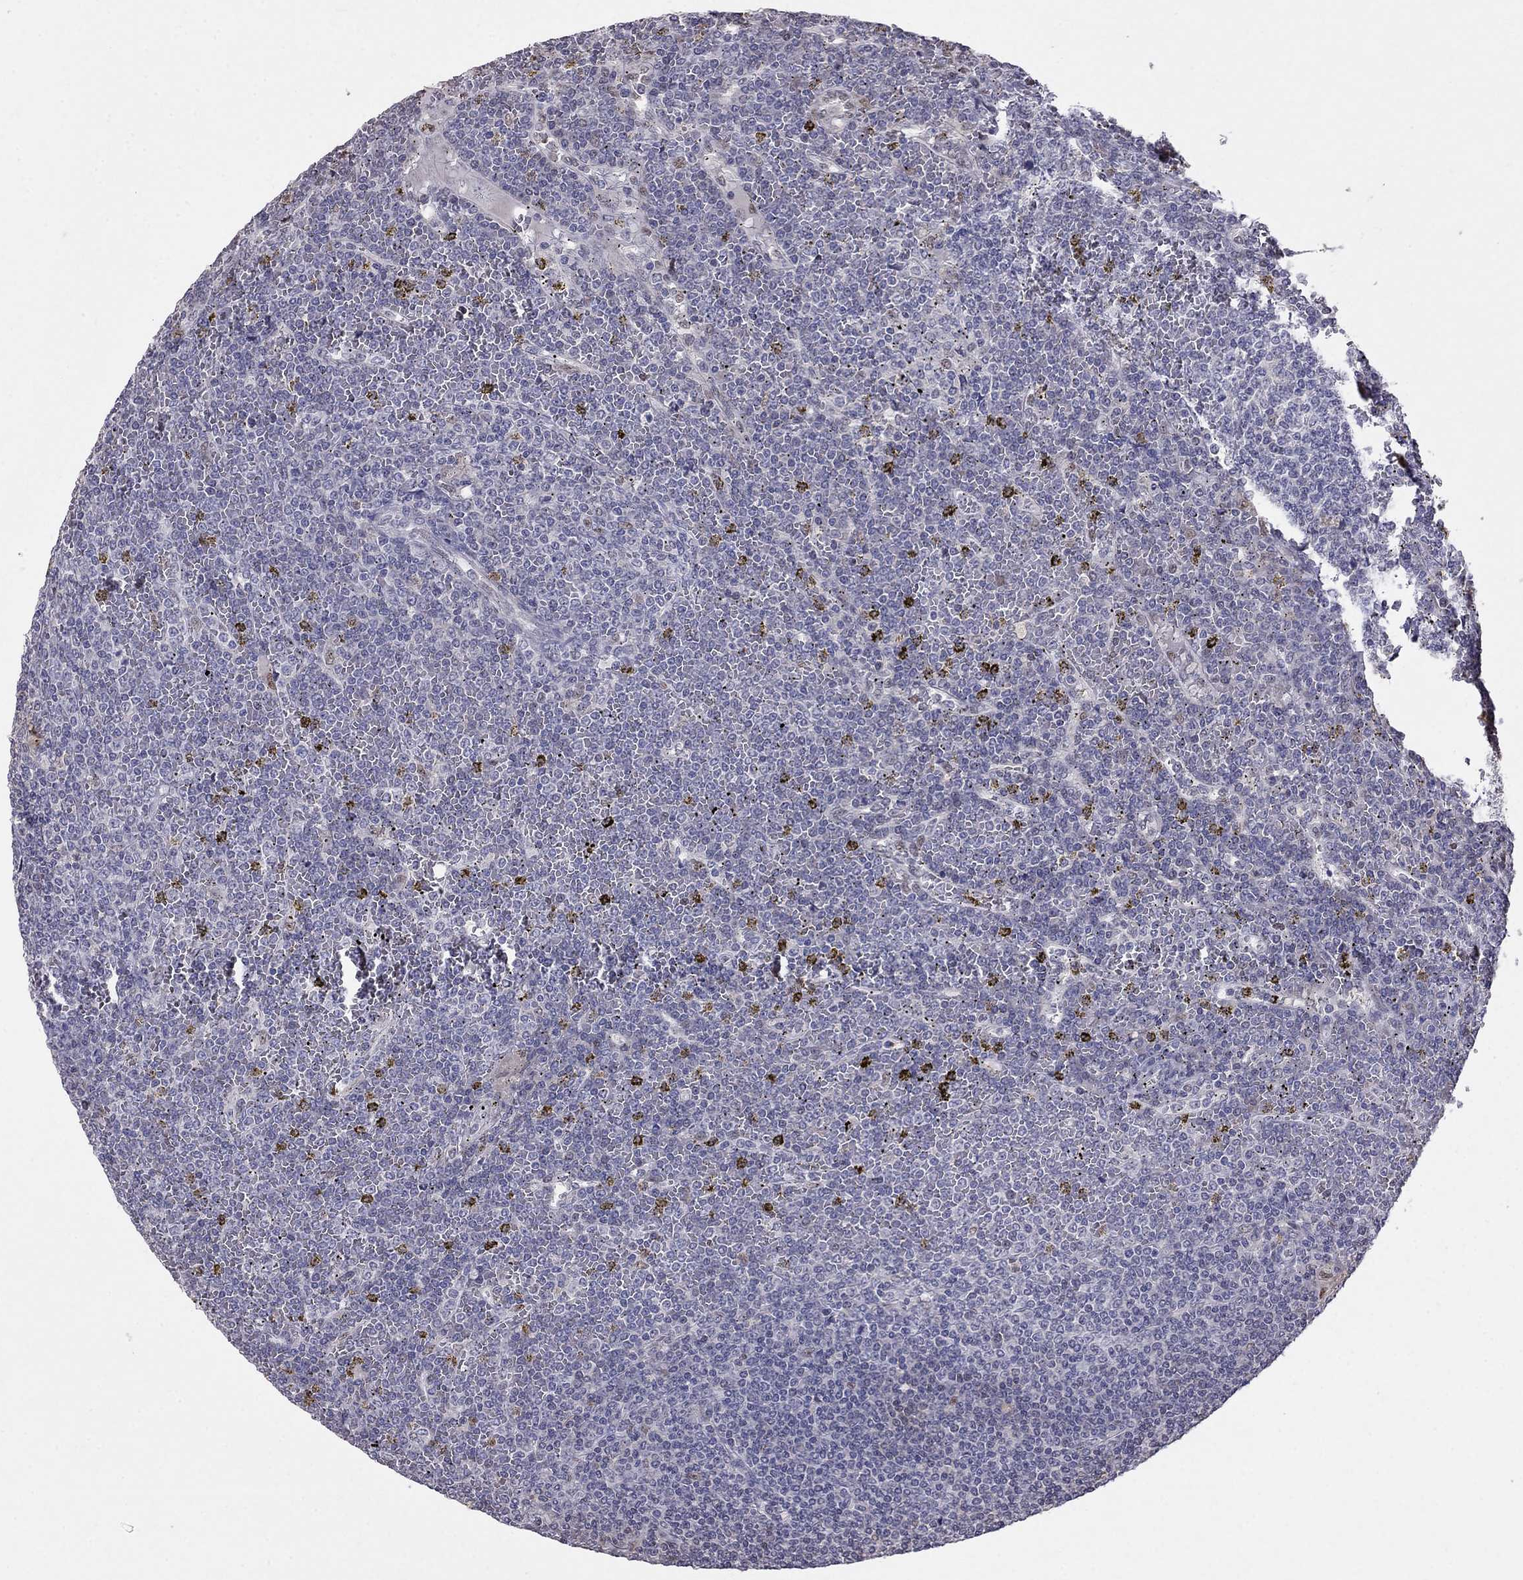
{"staining": {"intensity": "negative", "quantity": "none", "location": "none"}, "tissue": "lymphoma", "cell_type": "Tumor cells", "image_type": "cancer", "snomed": [{"axis": "morphology", "description": "Malignant lymphoma, non-Hodgkin's type, Low grade"}, {"axis": "topography", "description": "Spleen"}], "caption": "Lymphoma stained for a protein using immunohistochemistry (IHC) exhibits no staining tumor cells.", "gene": "LRRC39", "patient": {"sex": "female", "age": 19}}